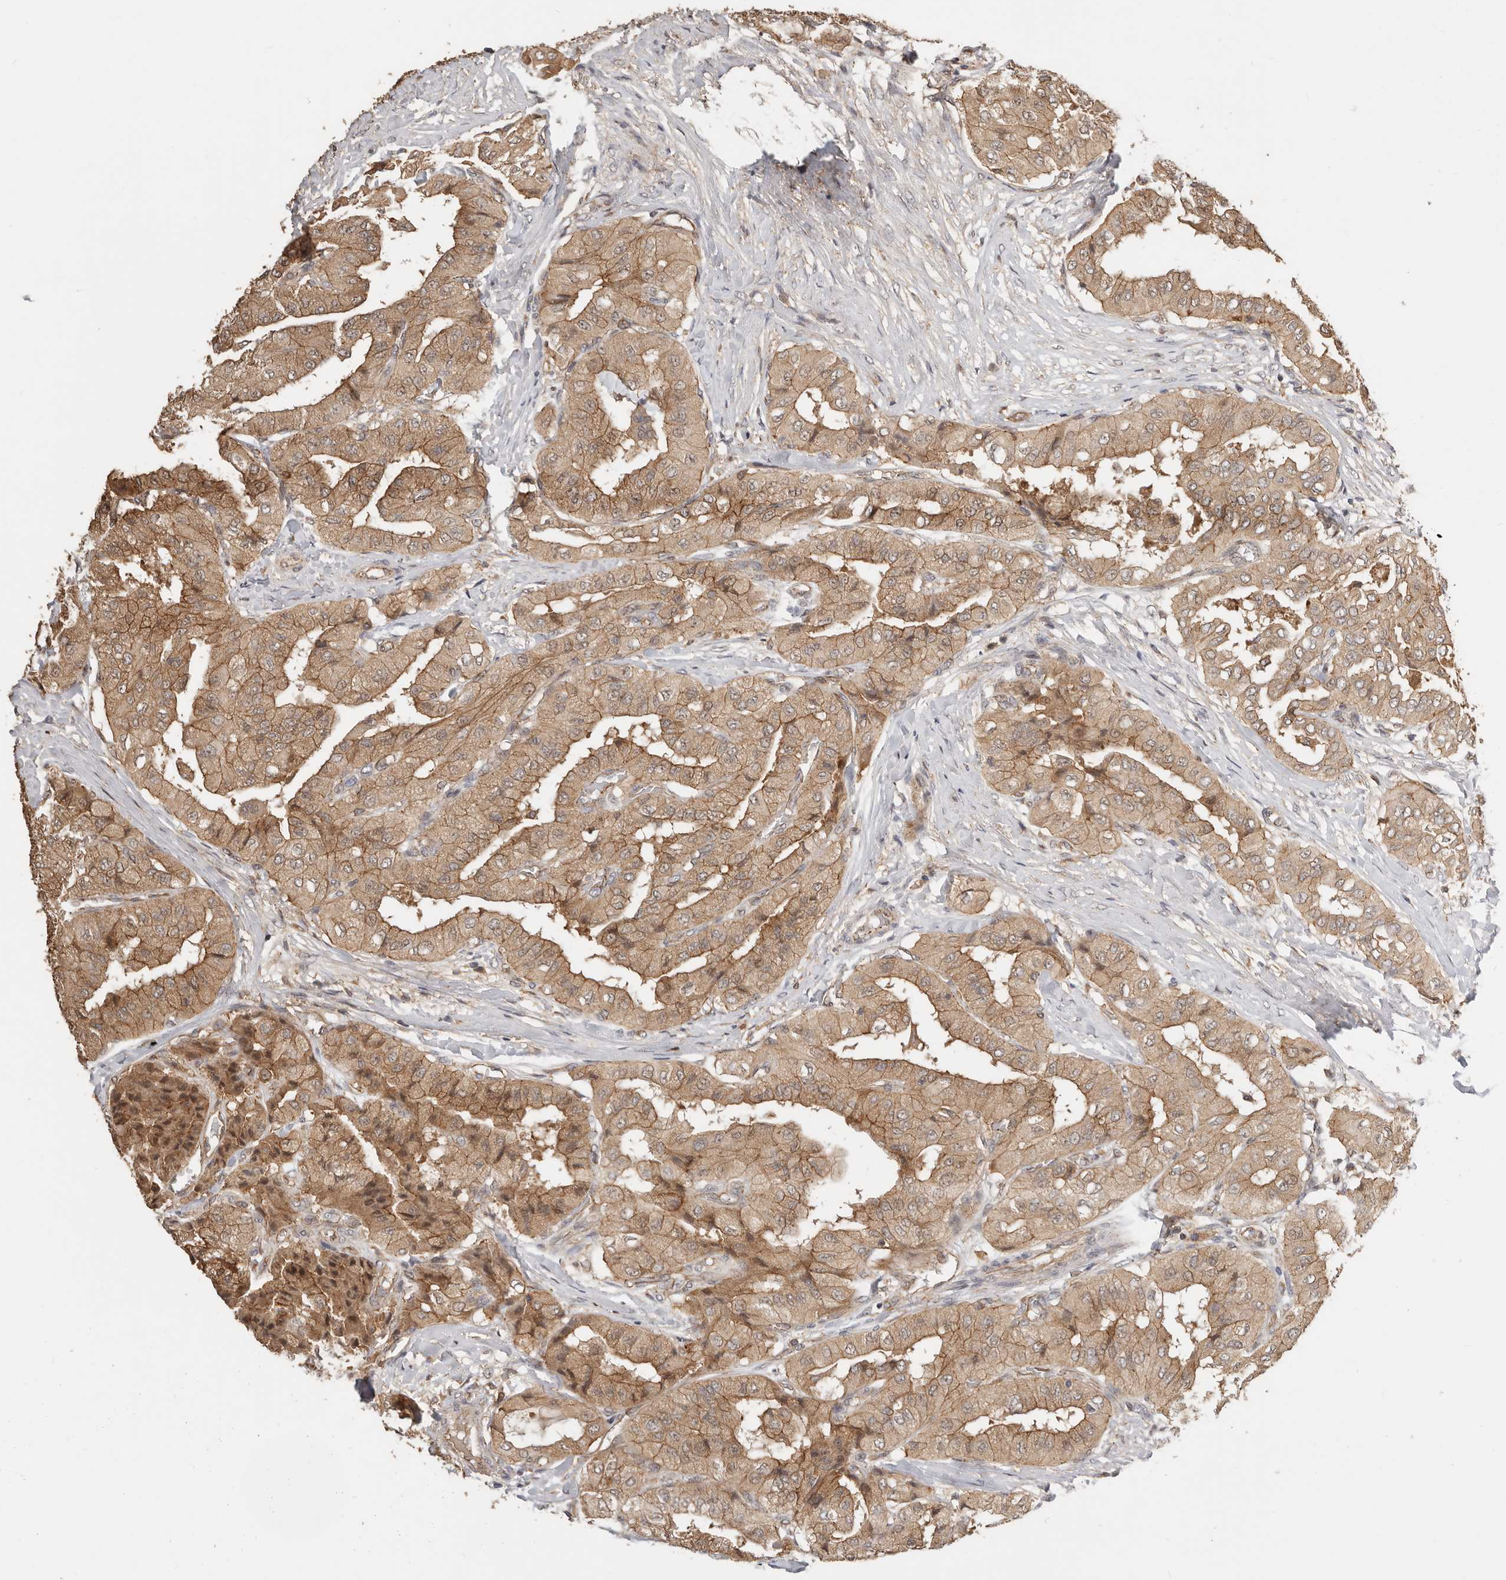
{"staining": {"intensity": "moderate", "quantity": ">75%", "location": "cytoplasmic/membranous"}, "tissue": "thyroid cancer", "cell_type": "Tumor cells", "image_type": "cancer", "snomed": [{"axis": "morphology", "description": "Papillary adenocarcinoma, NOS"}, {"axis": "topography", "description": "Thyroid gland"}], "caption": "Immunohistochemistry micrograph of neoplastic tissue: human papillary adenocarcinoma (thyroid) stained using immunohistochemistry reveals medium levels of moderate protein expression localized specifically in the cytoplasmic/membranous of tumor cells, appearing as a cytoplasmic/membranous brown color.", "gene": "AFDN", "patient": {"sex": "female", "age": 59}}